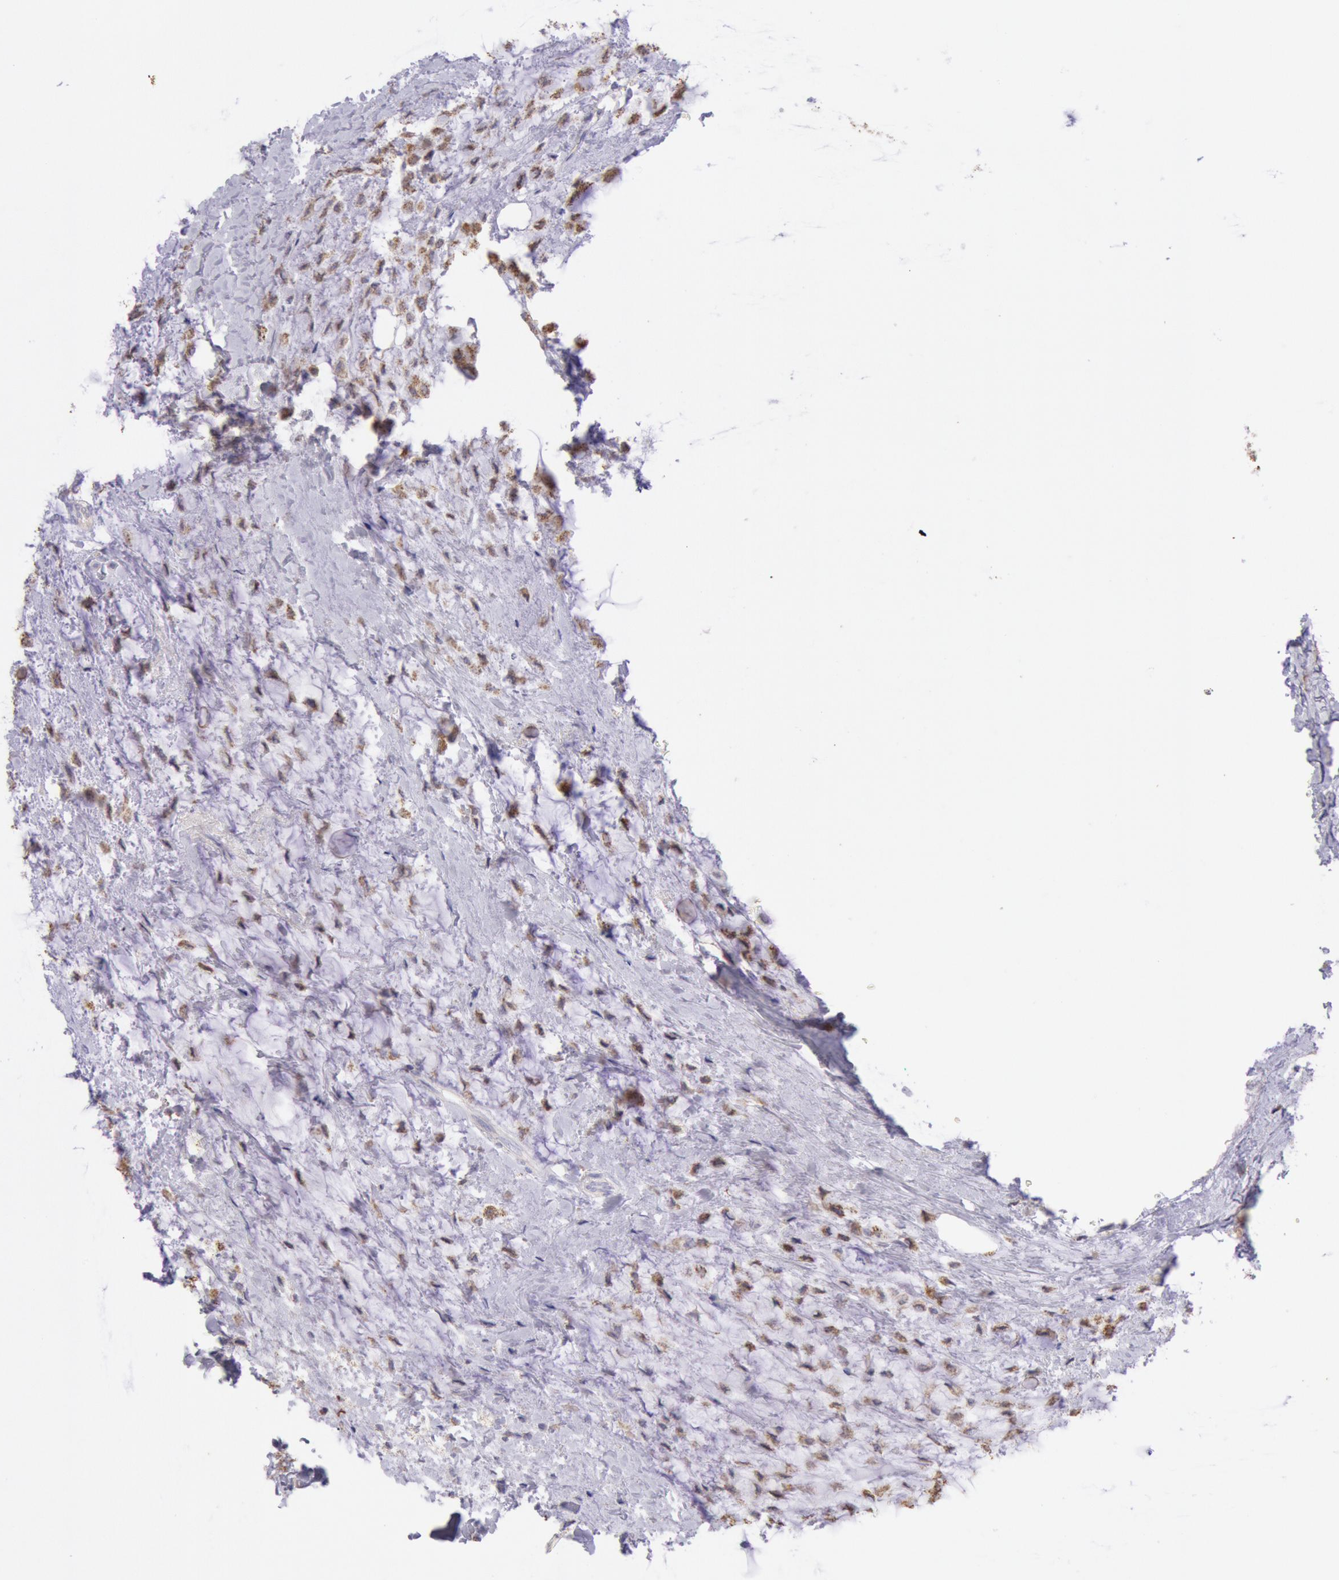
{"staining": {"intensity": "moderate", "quantity": "25%-75%", "location": "cytoplasmic/membranous"}, "tissue": "breast cancer", "cell_type": "Tumor cells", "image_type": "cancer", "snomed": [{"axis": "morphology", "description": "Lobular carcinoma"}, {"axis": "topography", "description": "Breast"}], "caption": "This micrograph reveals breast cancer (lobular carcinoma) stained with immunohistochemistry to label a protein in brown. The cytoplasmic/membranous of tumor cells show moderate positivity for the protein. Nuclei are counter-stained blue.", "gene": "FRMD6", "patient": {"sex": "female", "age": 85}}